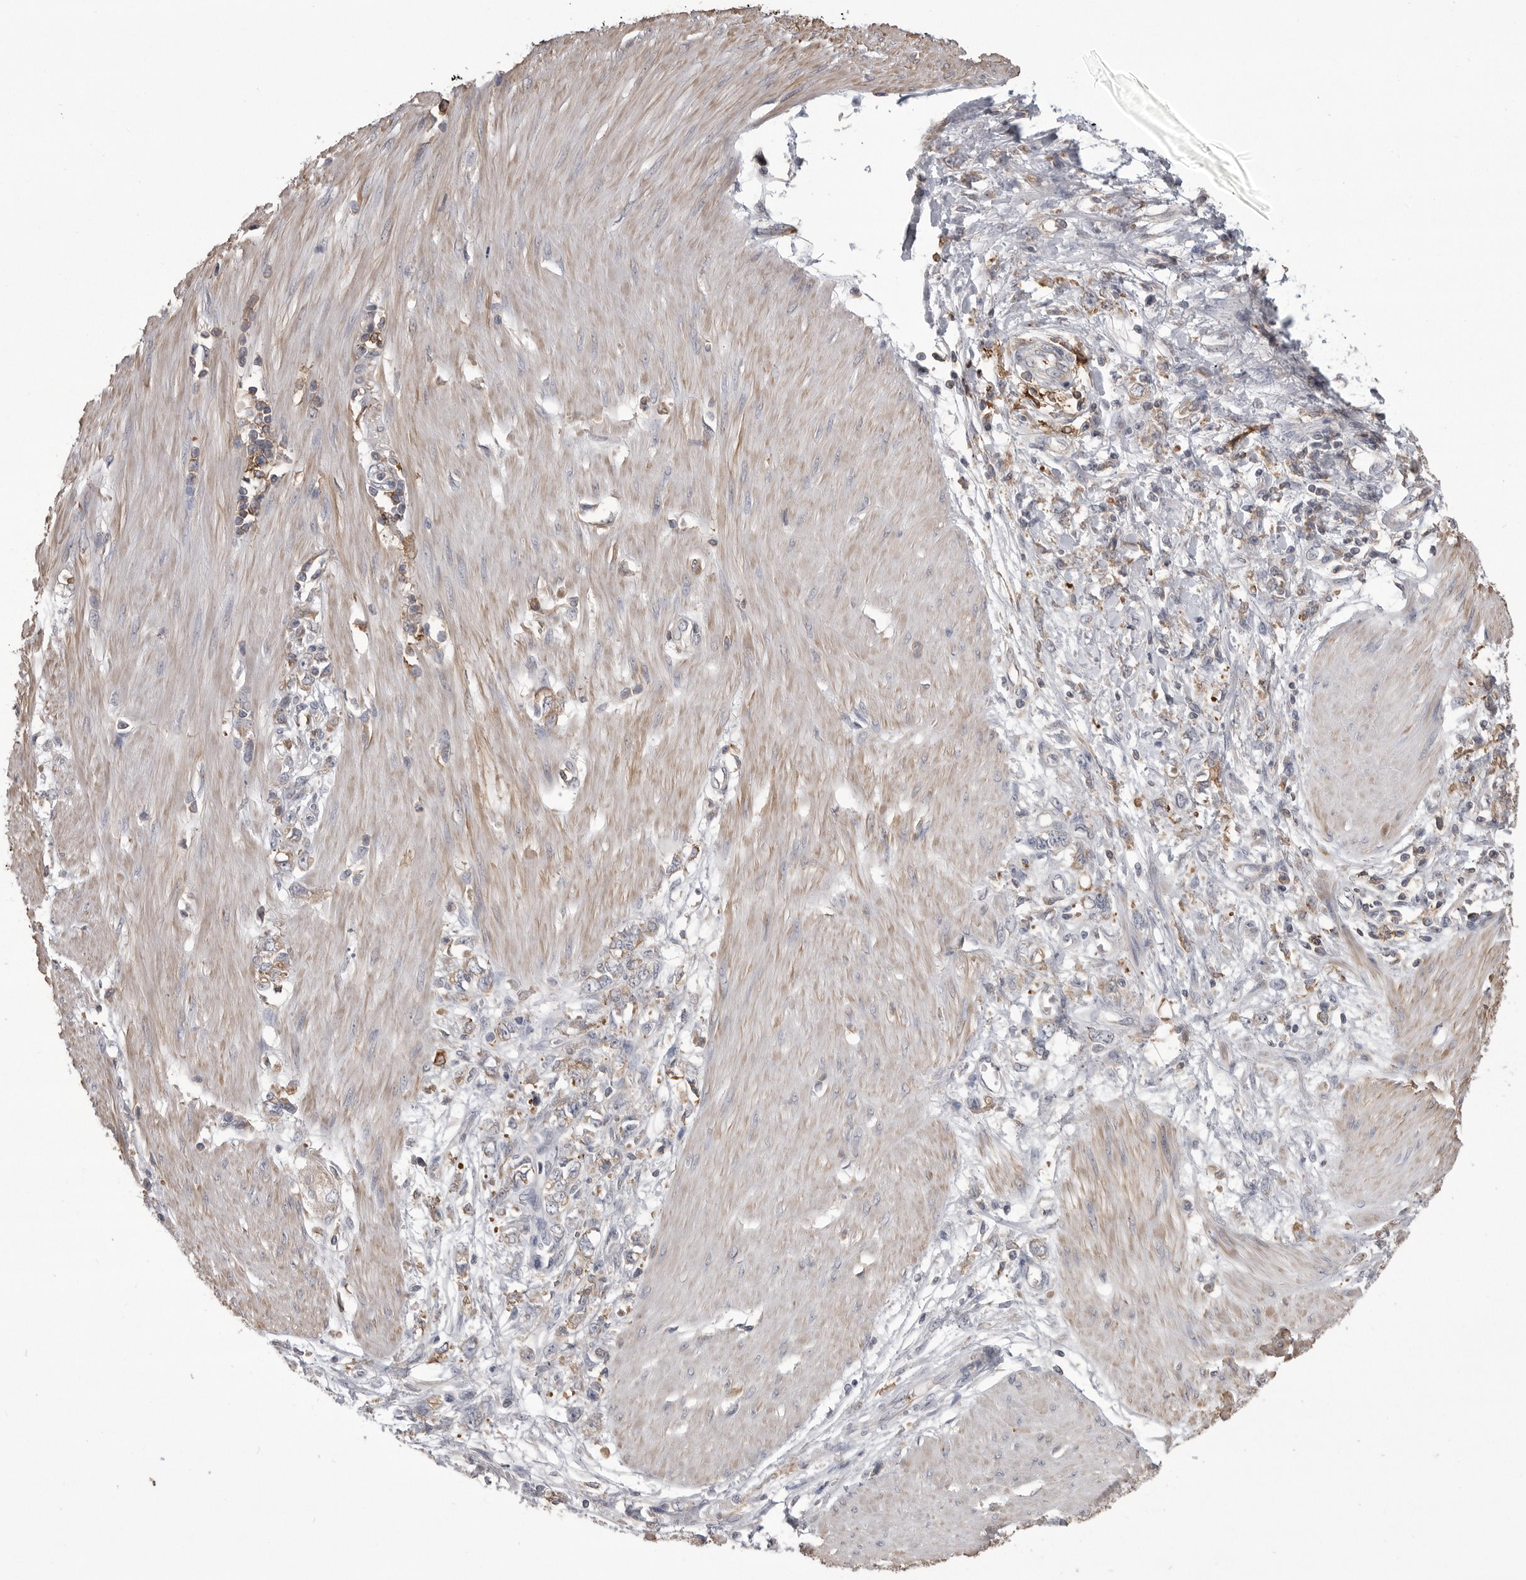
{"staining": {"intensity": "moderate", "quantity": "25%-75%", "location": "cytoplasmic/membranous"}, "tissue": "stomach cancer", "cell_type": "Tumor cells", "image_type": "cancer", "snomed": [{"axis": "morphology", "description": "Adenocarcinoma, NOS"}, {"axis": "topography", "description": "Stomach"}], "caption": "Protein staining of stomach cancer tissue demonstrates moderate cytoplasmic/membranous expression in approximately 25%-75% of tumor cells. The staining was performed using DAB (3,3'-diaminobenzidine), with brown indicating positive protein expression. Nuclei are stained blue with hematoxylin.", "gene": "CMTM6", "patient": {"sex": "female", "age": 76}}